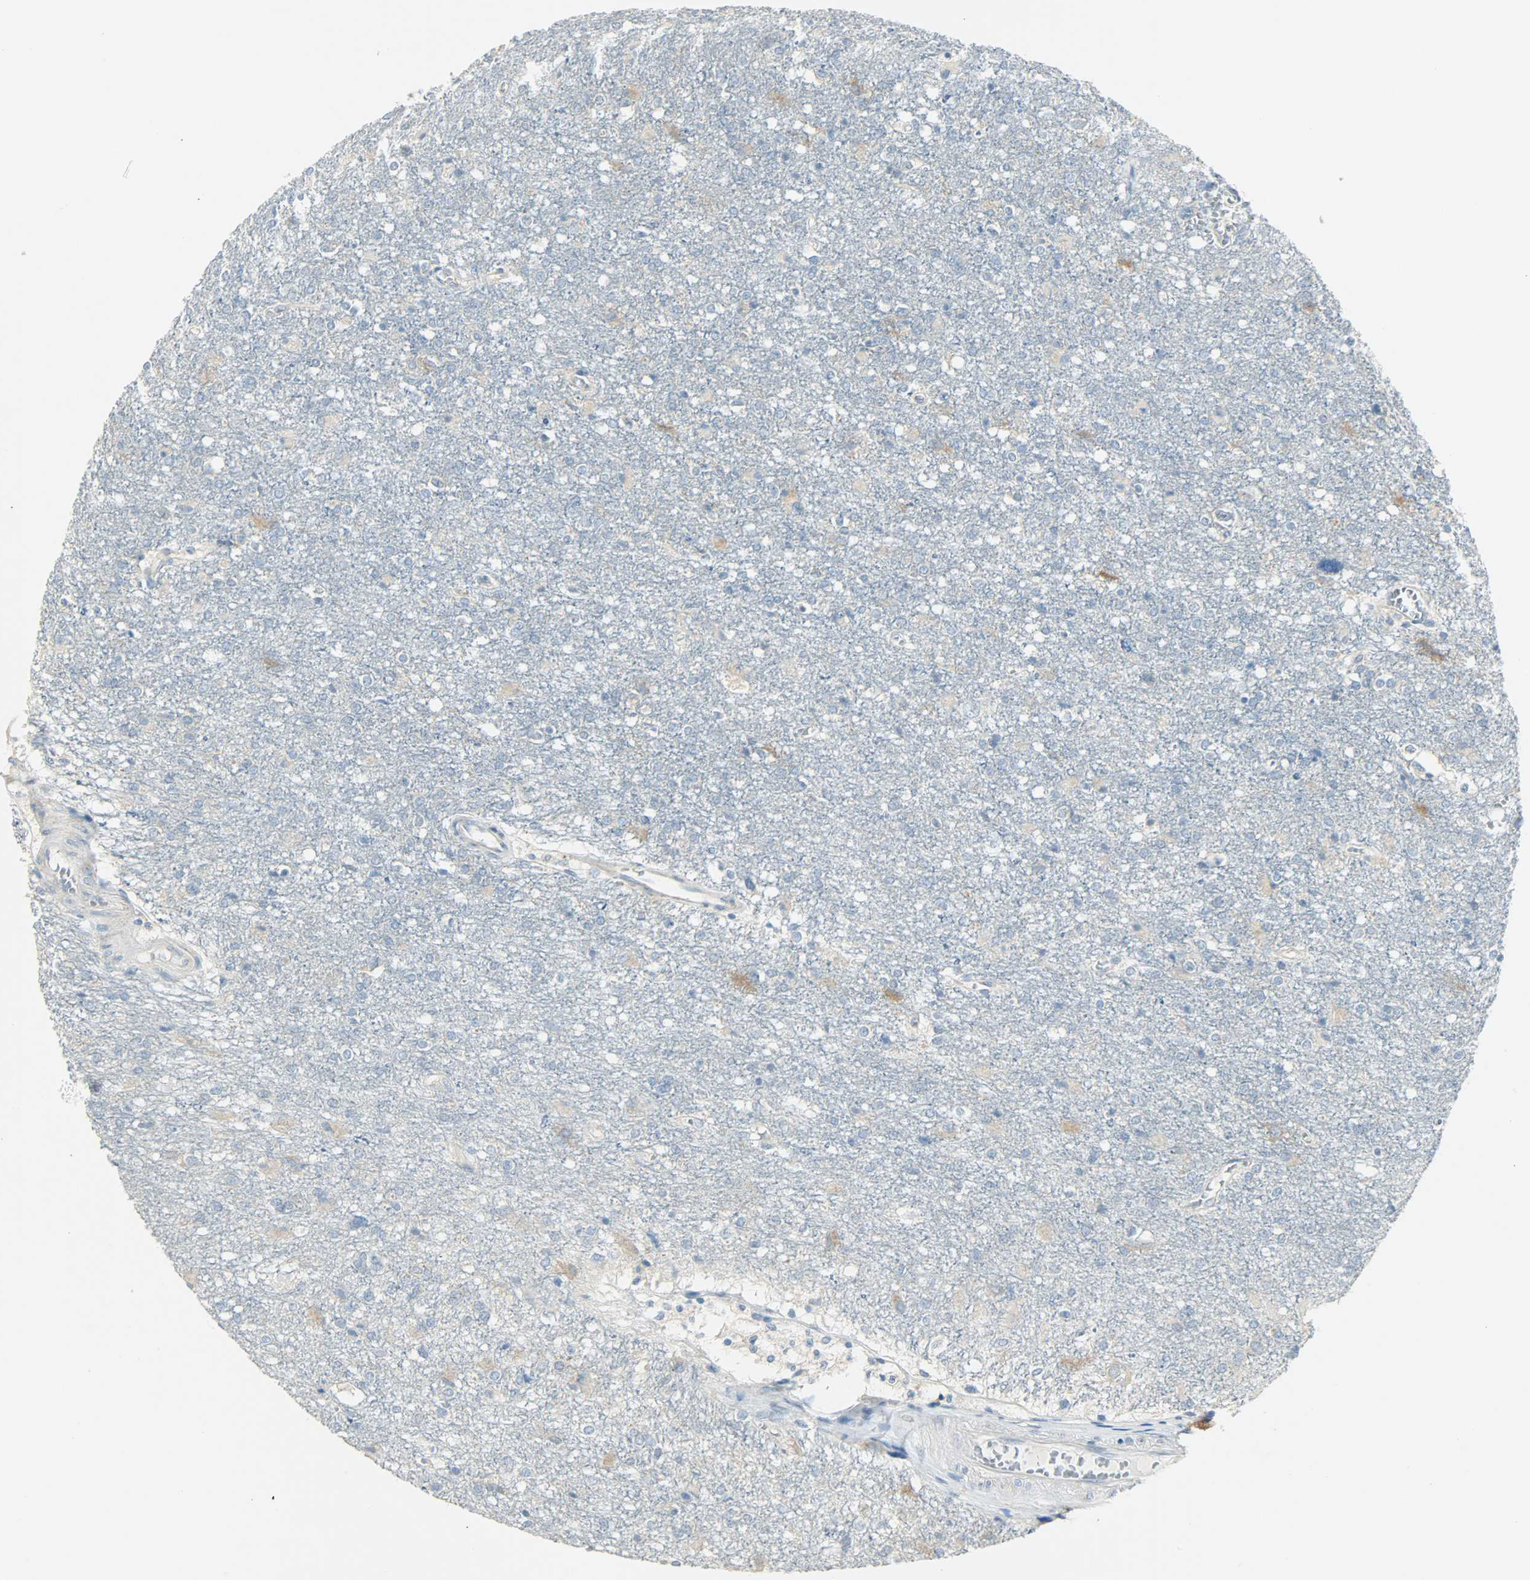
{"staining": {"intensity": "moderate", "quantity": "<25%", "location": "cytoplasmic/membranous"}, "tissue": "glioma", "cell_type": "Tumor cells", "image_type": "cancer", "snomed": [{"axis": "morphology", "description": "Glioma, malignant, High grade"}, {"axis": "topography", "description": "Cerebral cortex"}], "caption": "Malignant glioma (high-grade) stained with immunohistochemistry (IHC) shows moderate cytoplasmic/membranous positivity in about <25% of tumor cells.", "gene": "PKD2", "patient": {"sex": "male", "age": 76}}